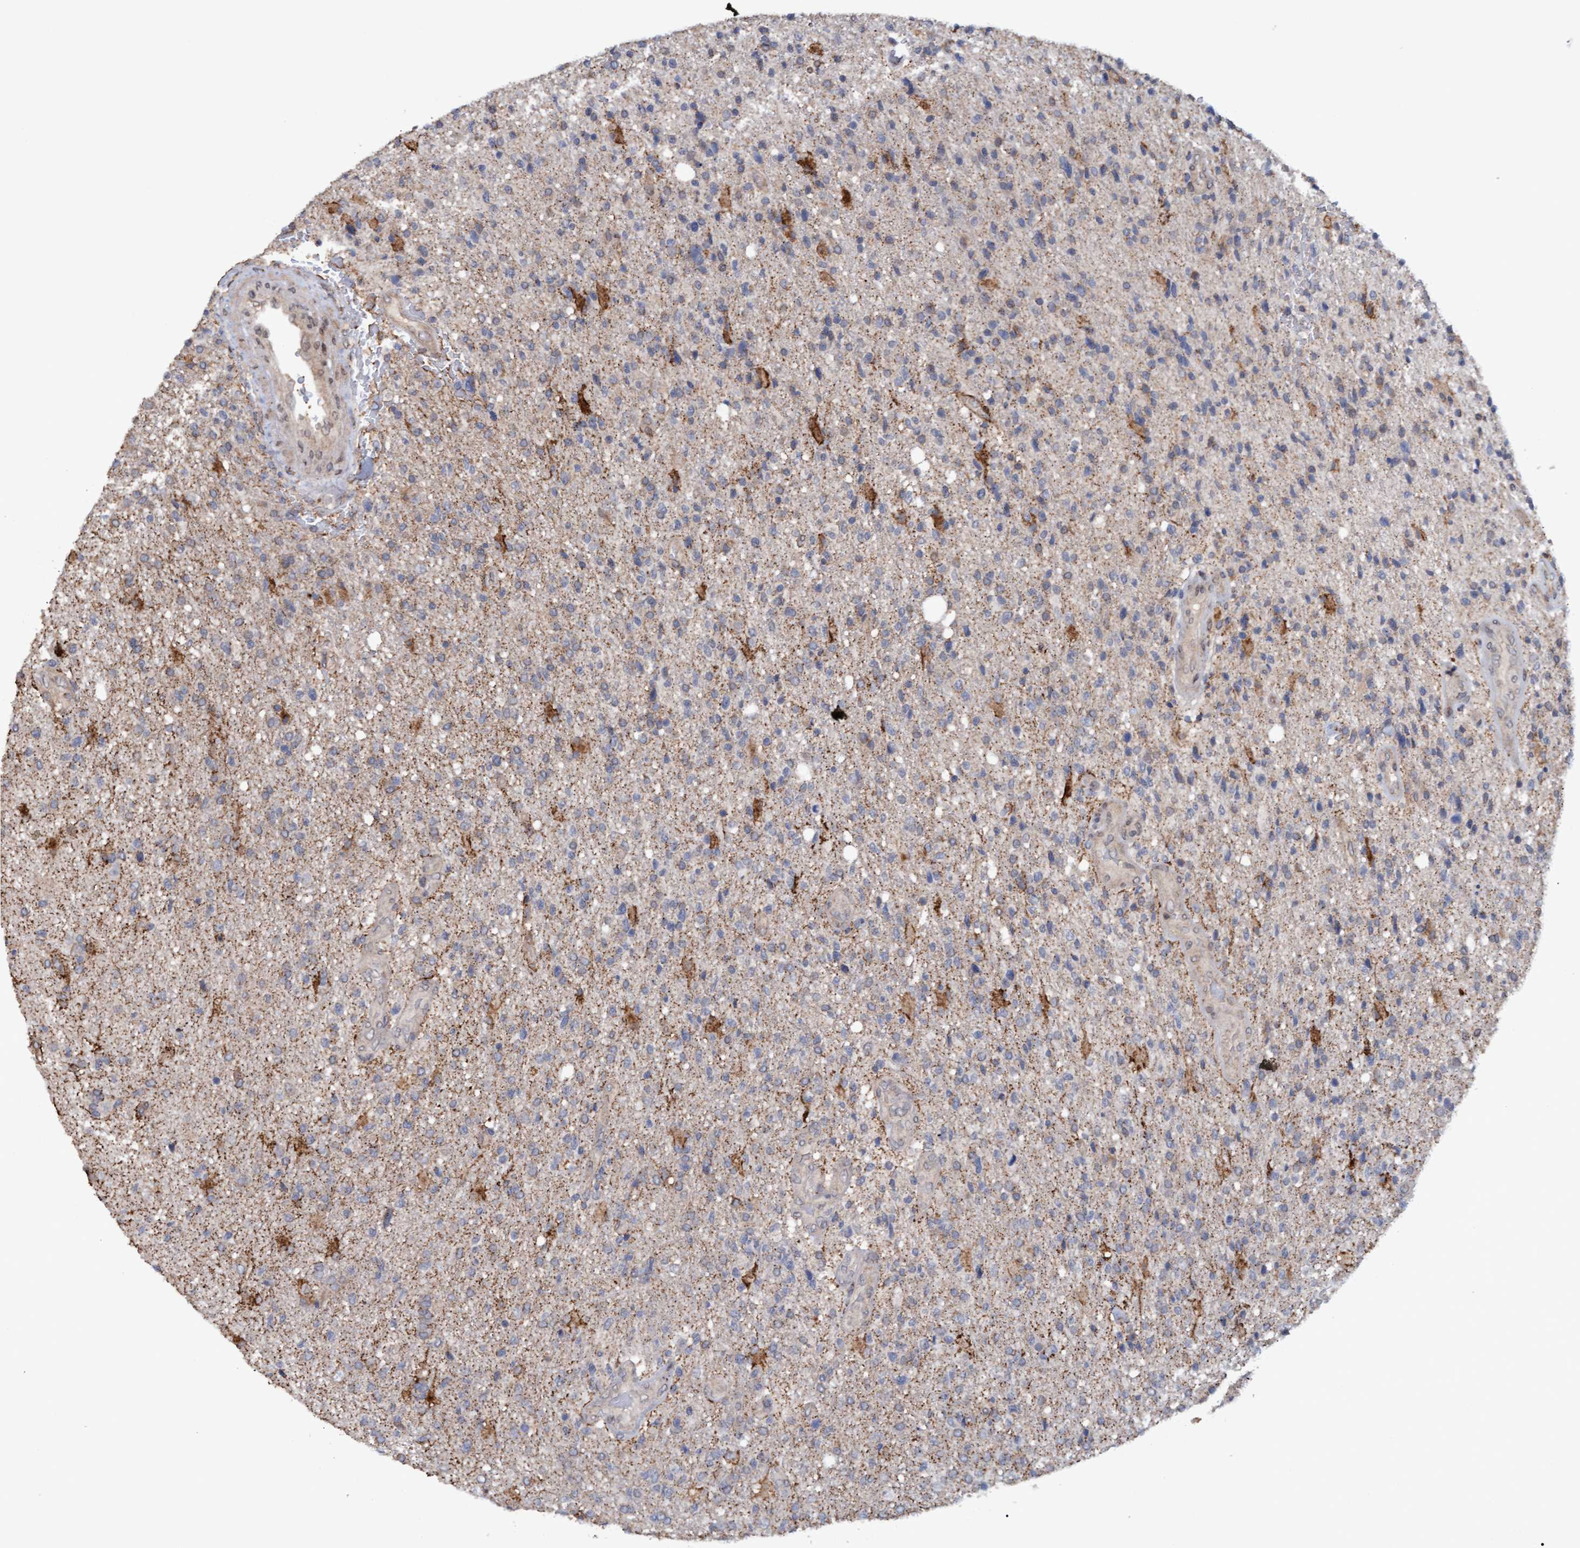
{"staining": {"intensity": "weak", "quantity": "<25%", "location": "cytoplasmic/membranous"}, "tissue": "glioma", "cell_type": "Tumor cells", "image_type": "cancer", "snomed": [{"axis": "morphology", "description": "Glioma, malignant, High grade"}, {"axis": "topography", "description": "Brain"}], "caption": "Photomicrograph shows no significant protein positivity in tumor cells of glioma. (DAB immunohistochemistry (IHC) with hematoxylin counter stain).", "gene": "MGLL", "patient": {"sex": "male", "age": 72}}